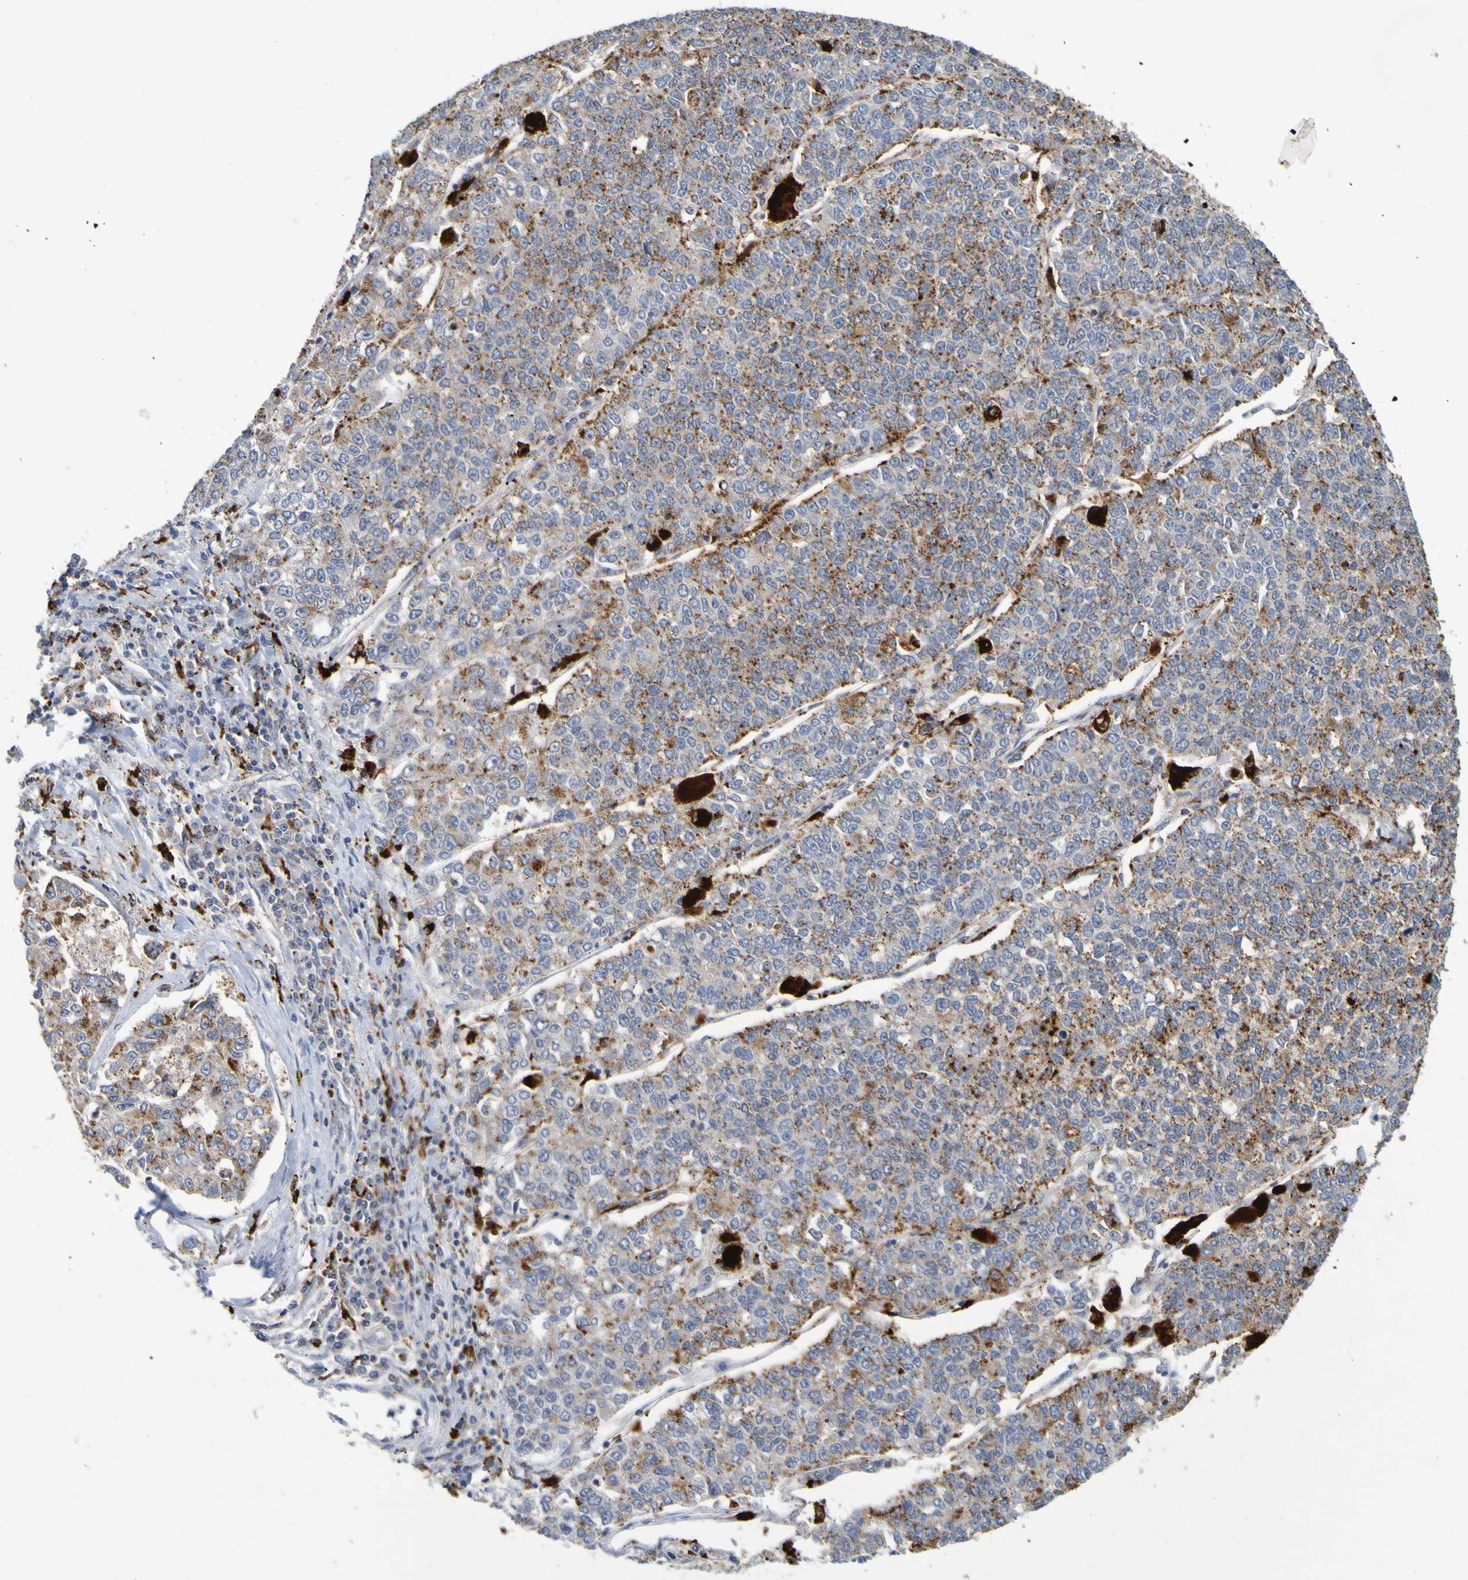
{"staining": {"intensity": "moderate", "quantity": "25%-75%", "location": "cytoplasmic/membranous"}, "tissue": "lung cancer", "cell_type": "Tumor cells", "image_type": "cancer", "snomed": [{"axis": "morphology", "description": "Adenocarcinoma, NOS"}, {"axis": "topography", "description": "Lung"}], "caption": "Immunohistochemistry (DAB) staining of human lung cancer (adenocarcinoma) shows moderate cytoplasmic/membranous protein expression in about 25%-75% of tumor cells.", "gene": "TPH1", "patient": {"sex": "male", "age": 49}}